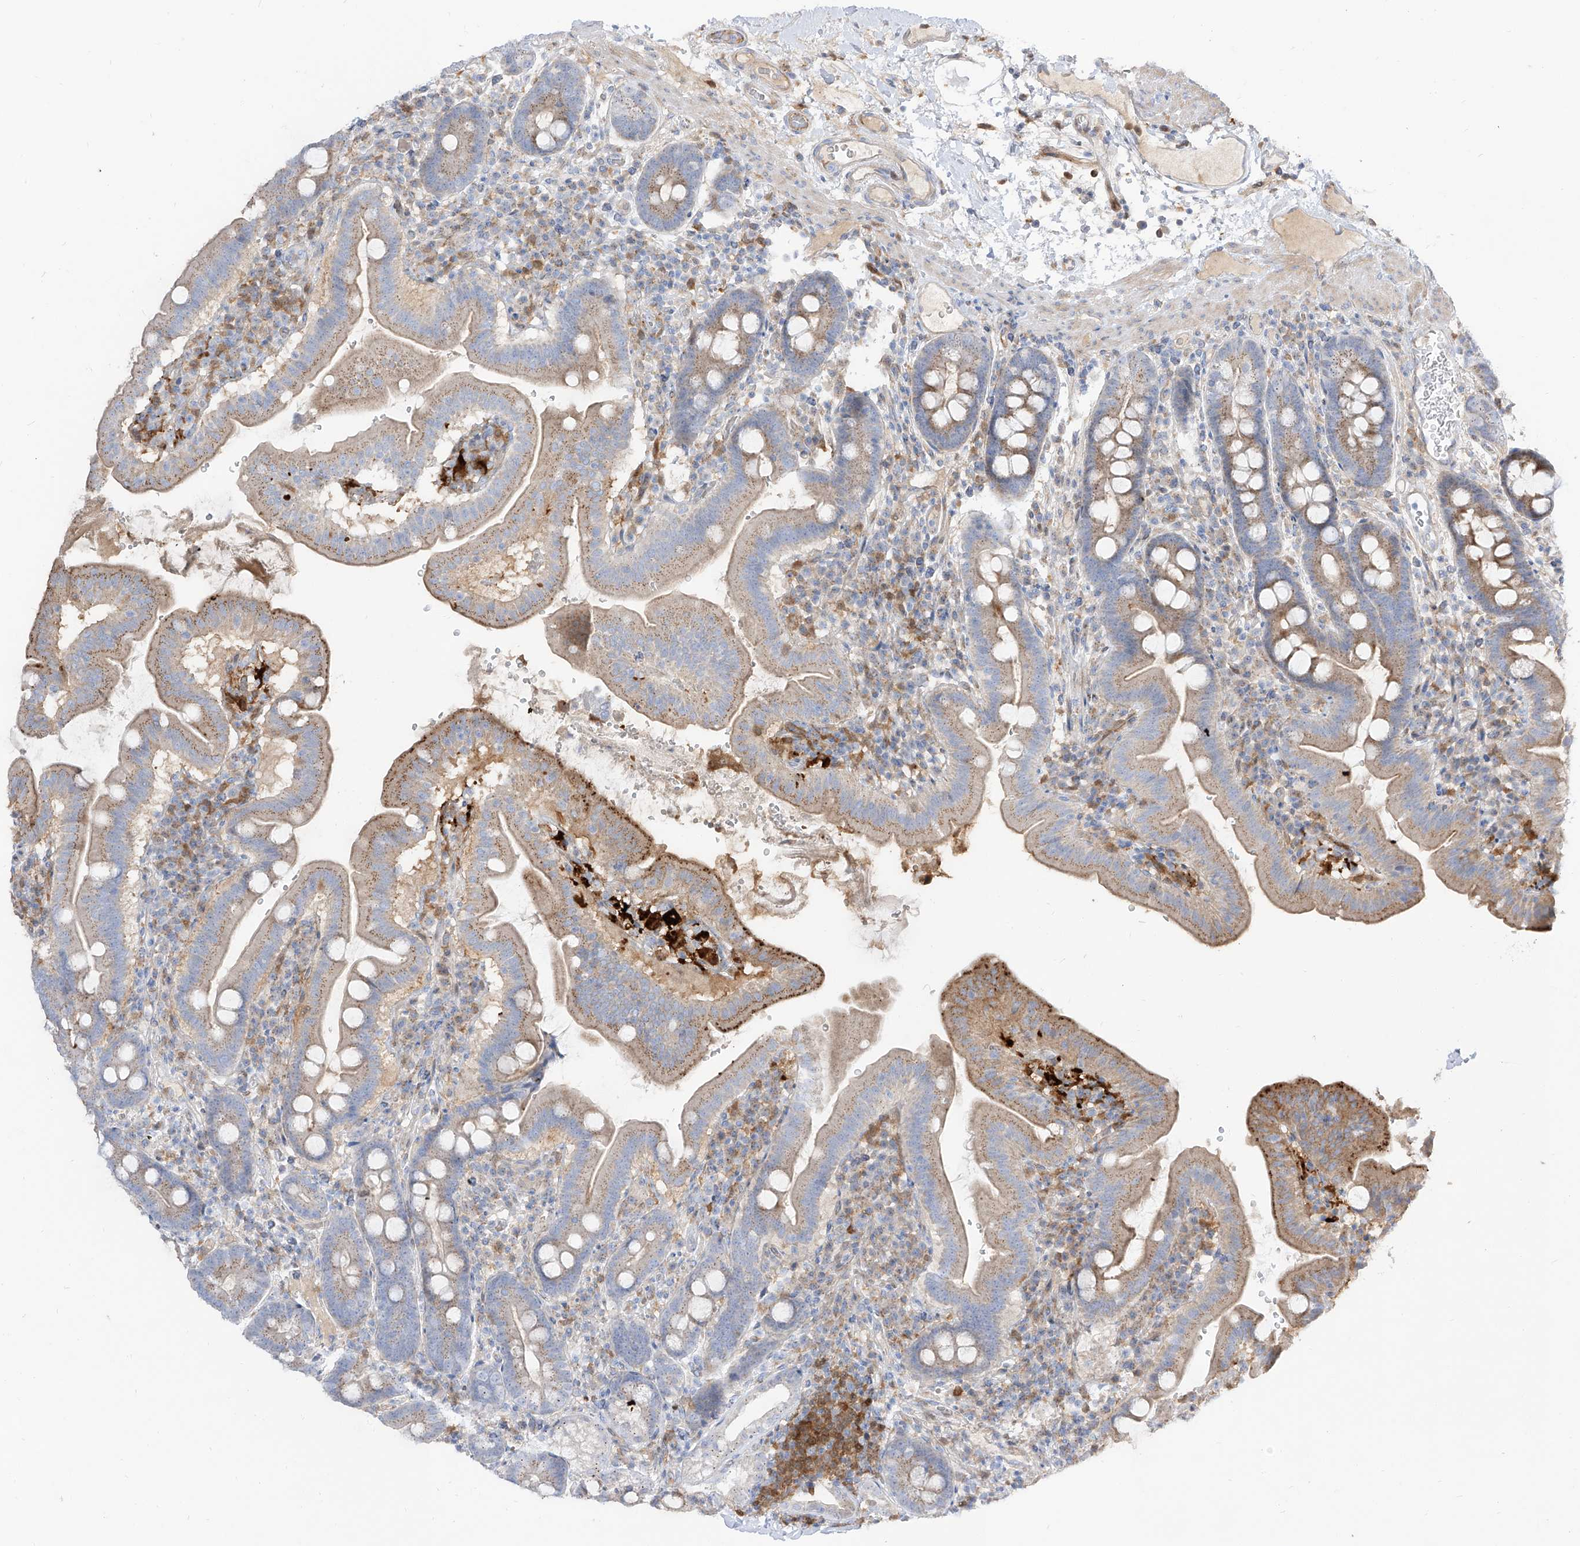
{"staining": {"intensity": "moderate", "quantity": "25%-75%", "location": "cytoplasmic/membranous"}, "tissue": "duodenum", "cell_type": "Glandular cells", "image_type": "normal", "snomed": [{"axis": "morphology", "description": "Normal tissue, NOS"}, {"axis": "morphology", "description": "Adenocarcinoma, NOS"}, {"axis": "topography", "description": "Pancreas"}, {"axis": "topography", "description": "Duodenum"}], "caption": "Duodenum was stained to show a protein in brown. There is medium levels of moderate cytoplasmic/membranous positivity in approximately 25%-75% of glandular cells.", "gene": "KYNU", "patient": {"sex": "male", "age": 50}}